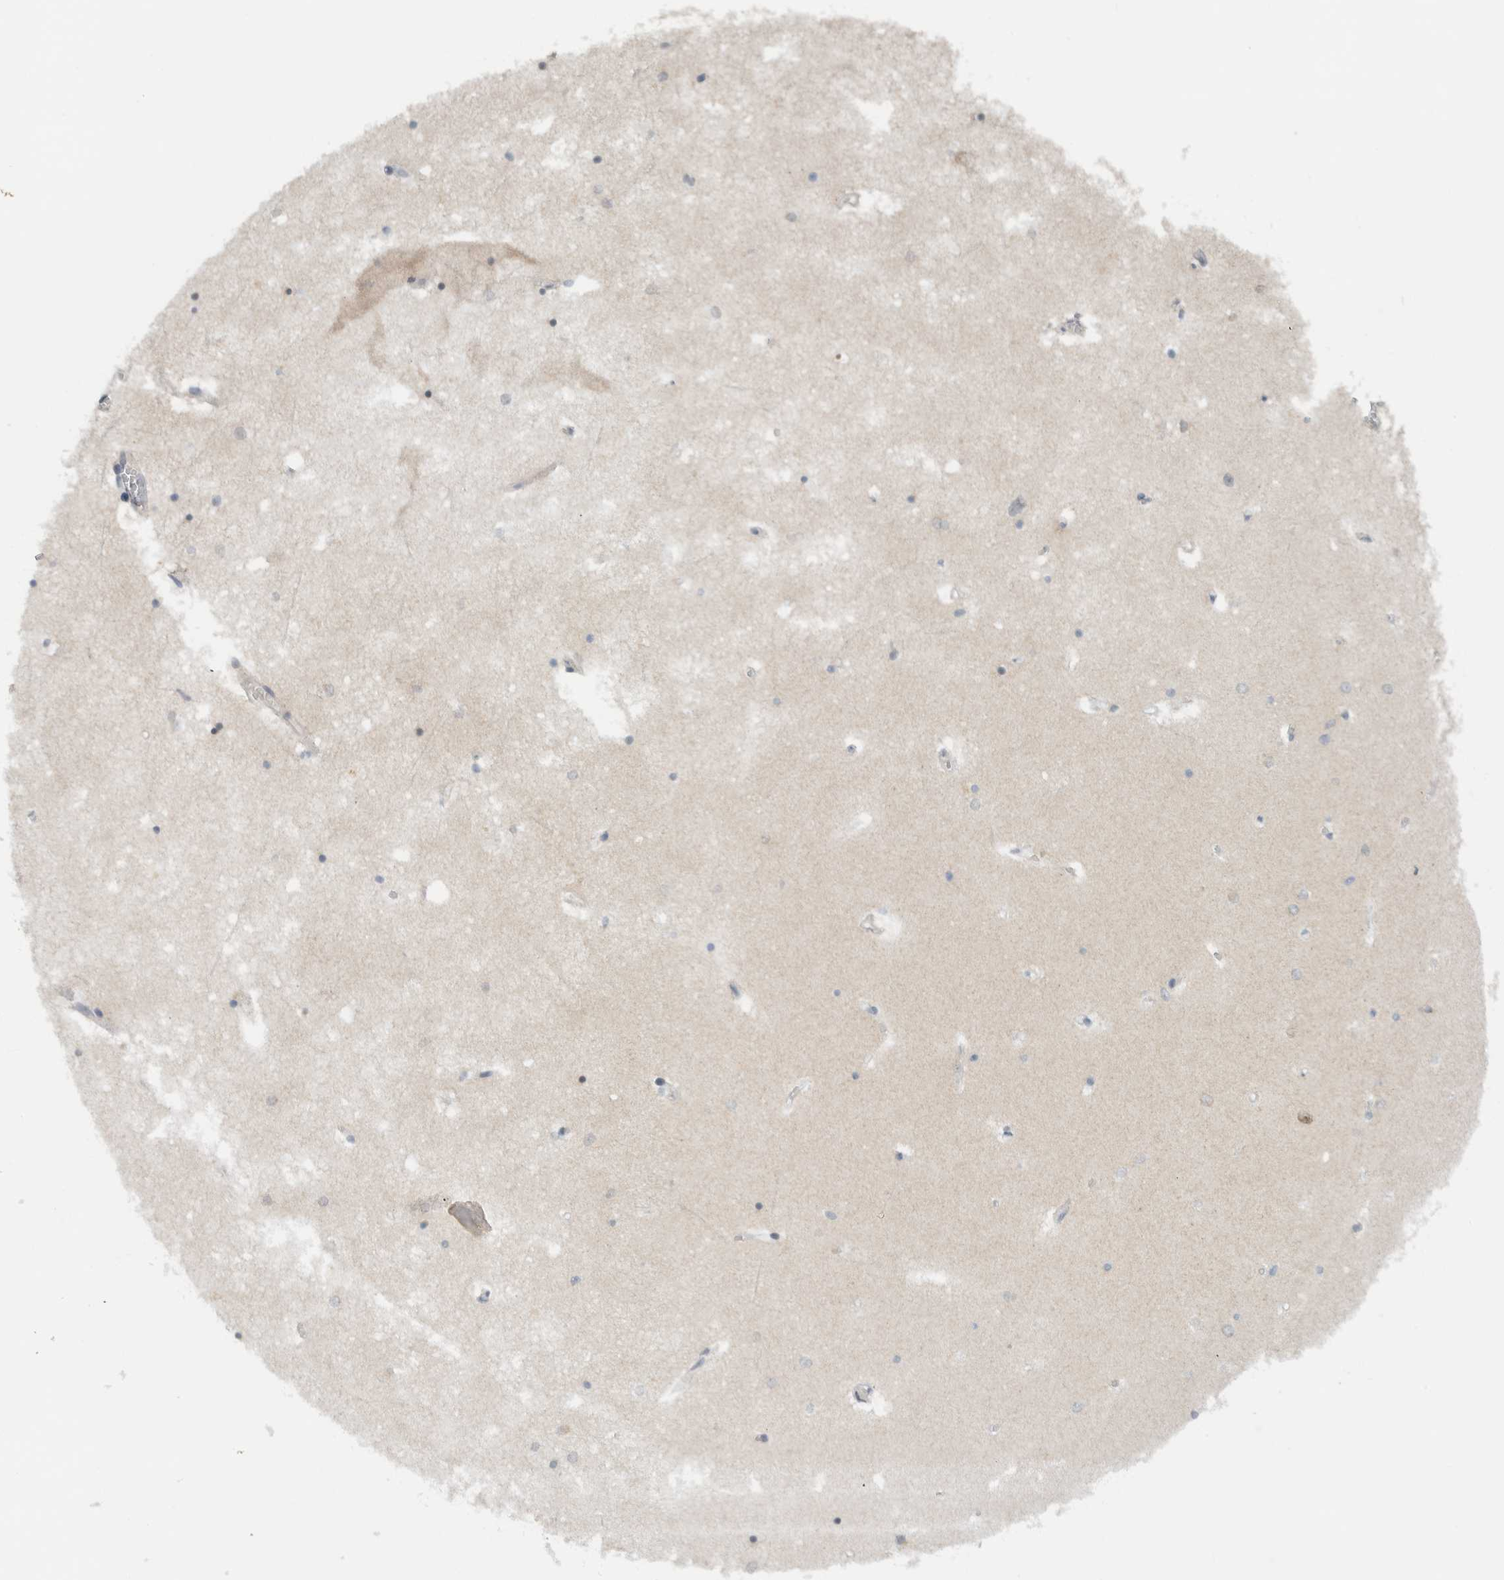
{"staining": {"intensity": "negative", "quantity": "none", "location": "none"}, "tissue": "hippocampus", "cell_type": "Glial cells", "image_type": "normal", "snomed": [{"axis": "morphology", "description": "Normal tissue, NOS"}, {"axis": "topography", "description": "Hippocampus"}], "caption": "Immunohistochemistry (IHC) of benign hippocampus displays no positivity in glial cells.", "gene": "MPRIP", "patient": {"sex": "male", "age": 70}}